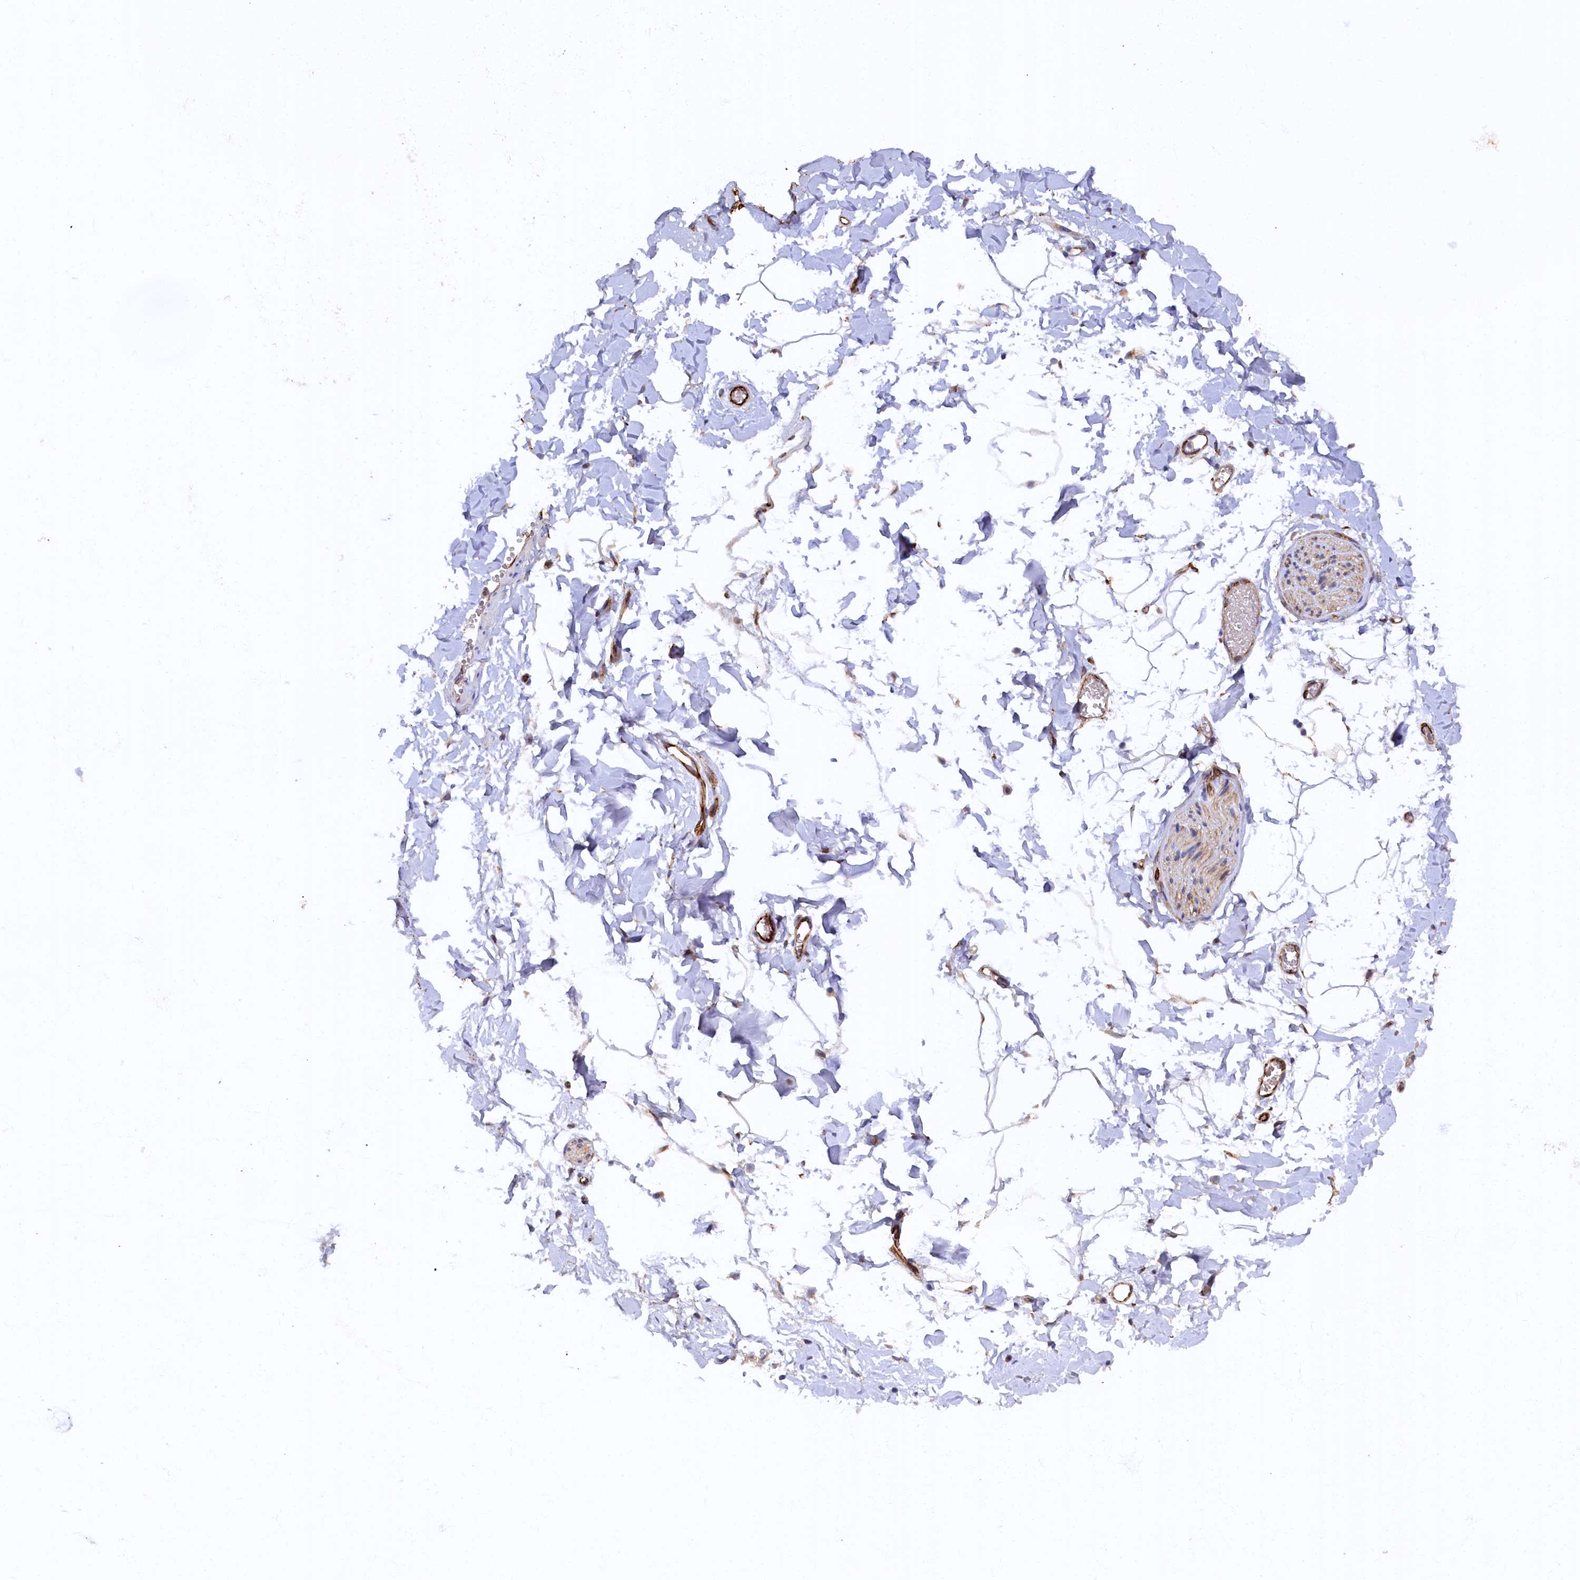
{"staining": {"intensity": "negative", "quantity": "none", "location": "none"}, "tissue": "adipose tissue", "cell_type": "Adipocytes", "image_type": "normal", "snomed": [{"axis": "morphology", "description": "Normal tissue, NOS"}, {"axis": "topography", "description": "Gallbladder"}, {"axis": "topography", "description": "Peripheral nerve tissue"}], "caption": "Micrograph shows no protein positivity in adipocytes of normal adipose tissue. Brightfield microscopy of immunohistochemistry stained with DAB (3,3'-diaminobenzidine) (brown) and hematoxylin (blue), captured at high magnification.", "gene": "ARL11", "patient": {"sex": "male", "age": 38}}